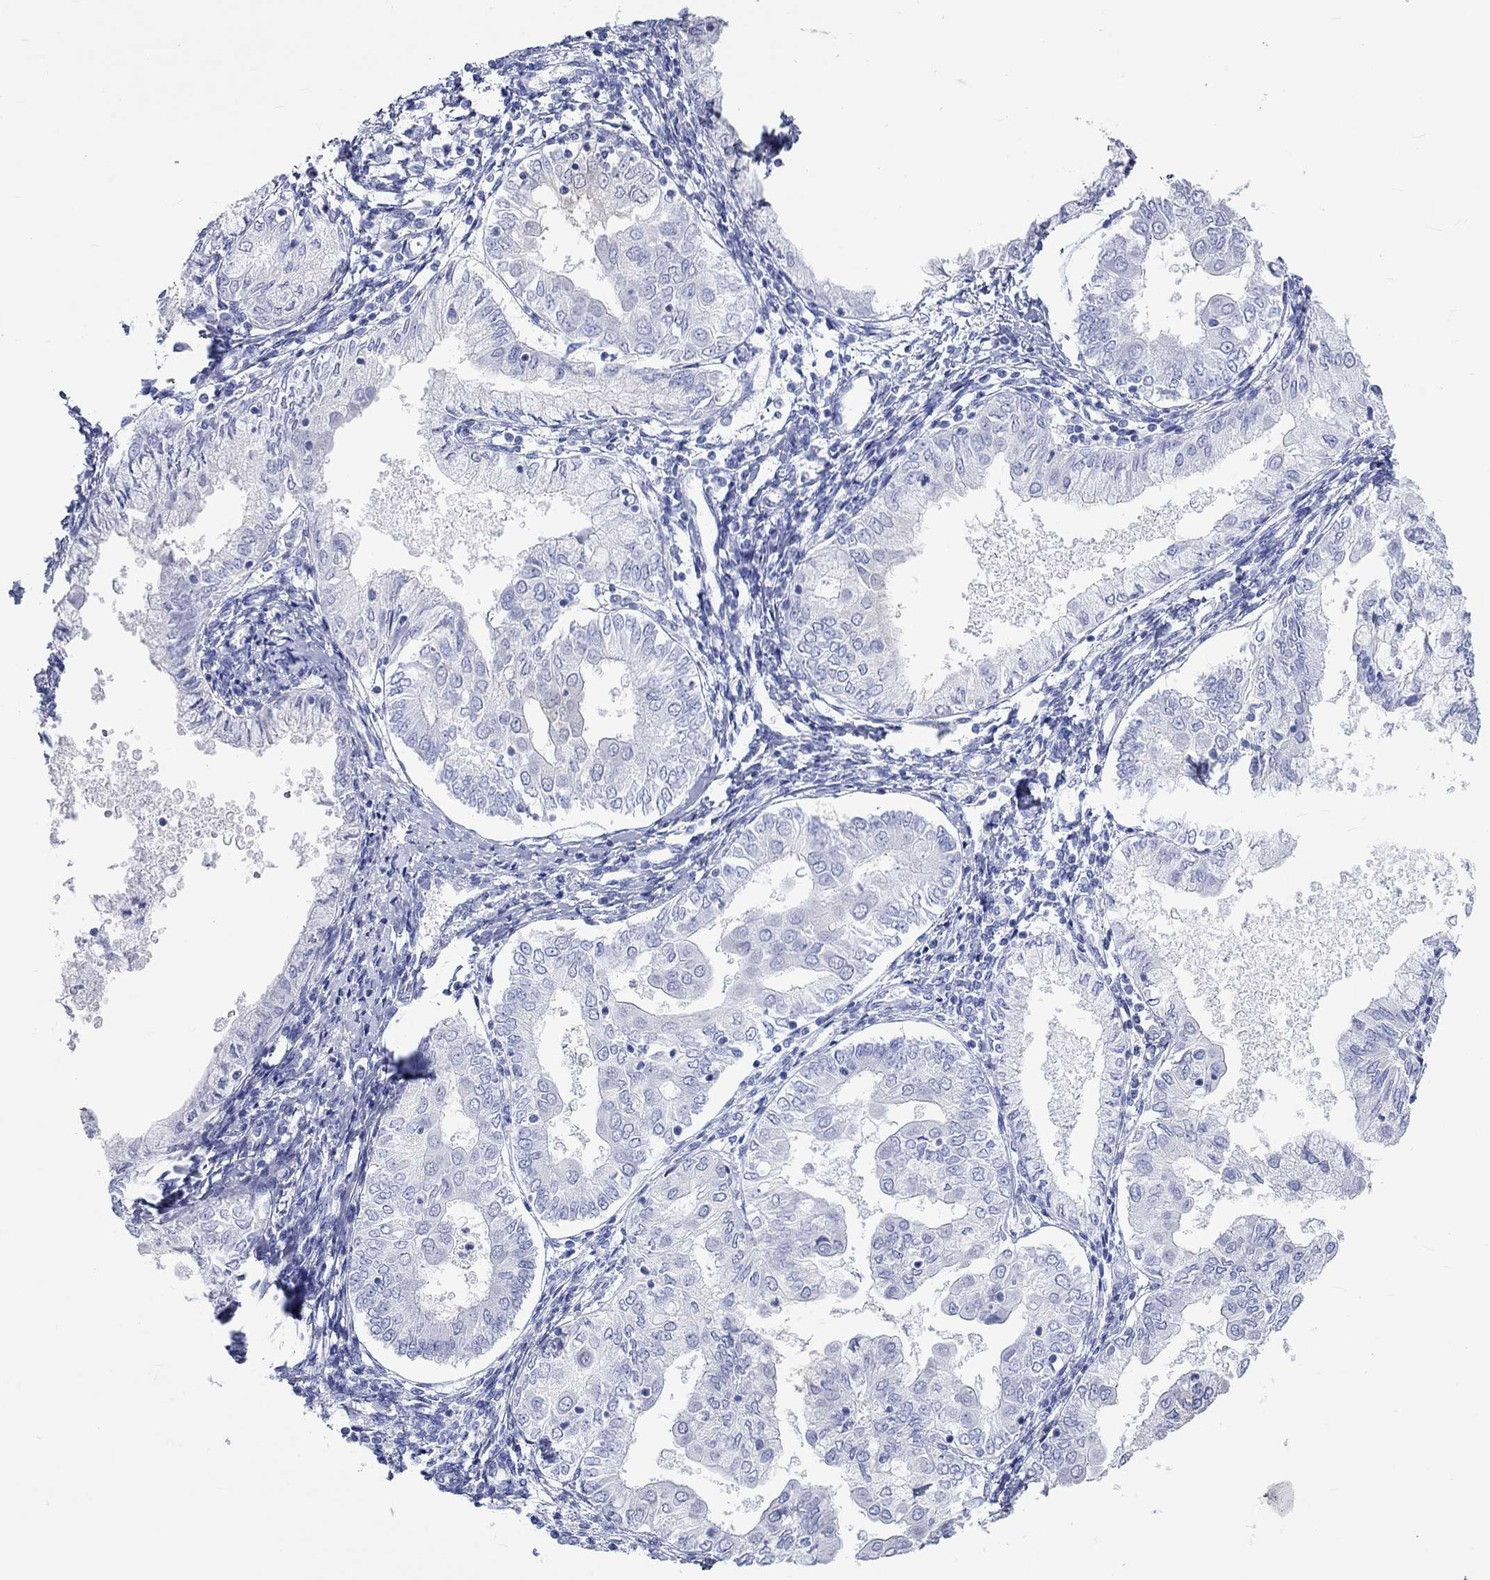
{"staining": {"intensity": "negative", "quantity": "none", "location": "none"}, "tissue": "endometrial cancer", "cell_type": "Tumor cells", "image_type": "cancer", "snomed": [{"axis": "morphology", "description": "Adenocarcinoma, NOS"}, {"axis": "topography", "description": "Endometrium"}], "caption": "Endometrial cancer stained for a protein using IHC reveals no expression tumor cells.", "gene": "SPATA9", "patient": {"sex": "female", "age": 68}}